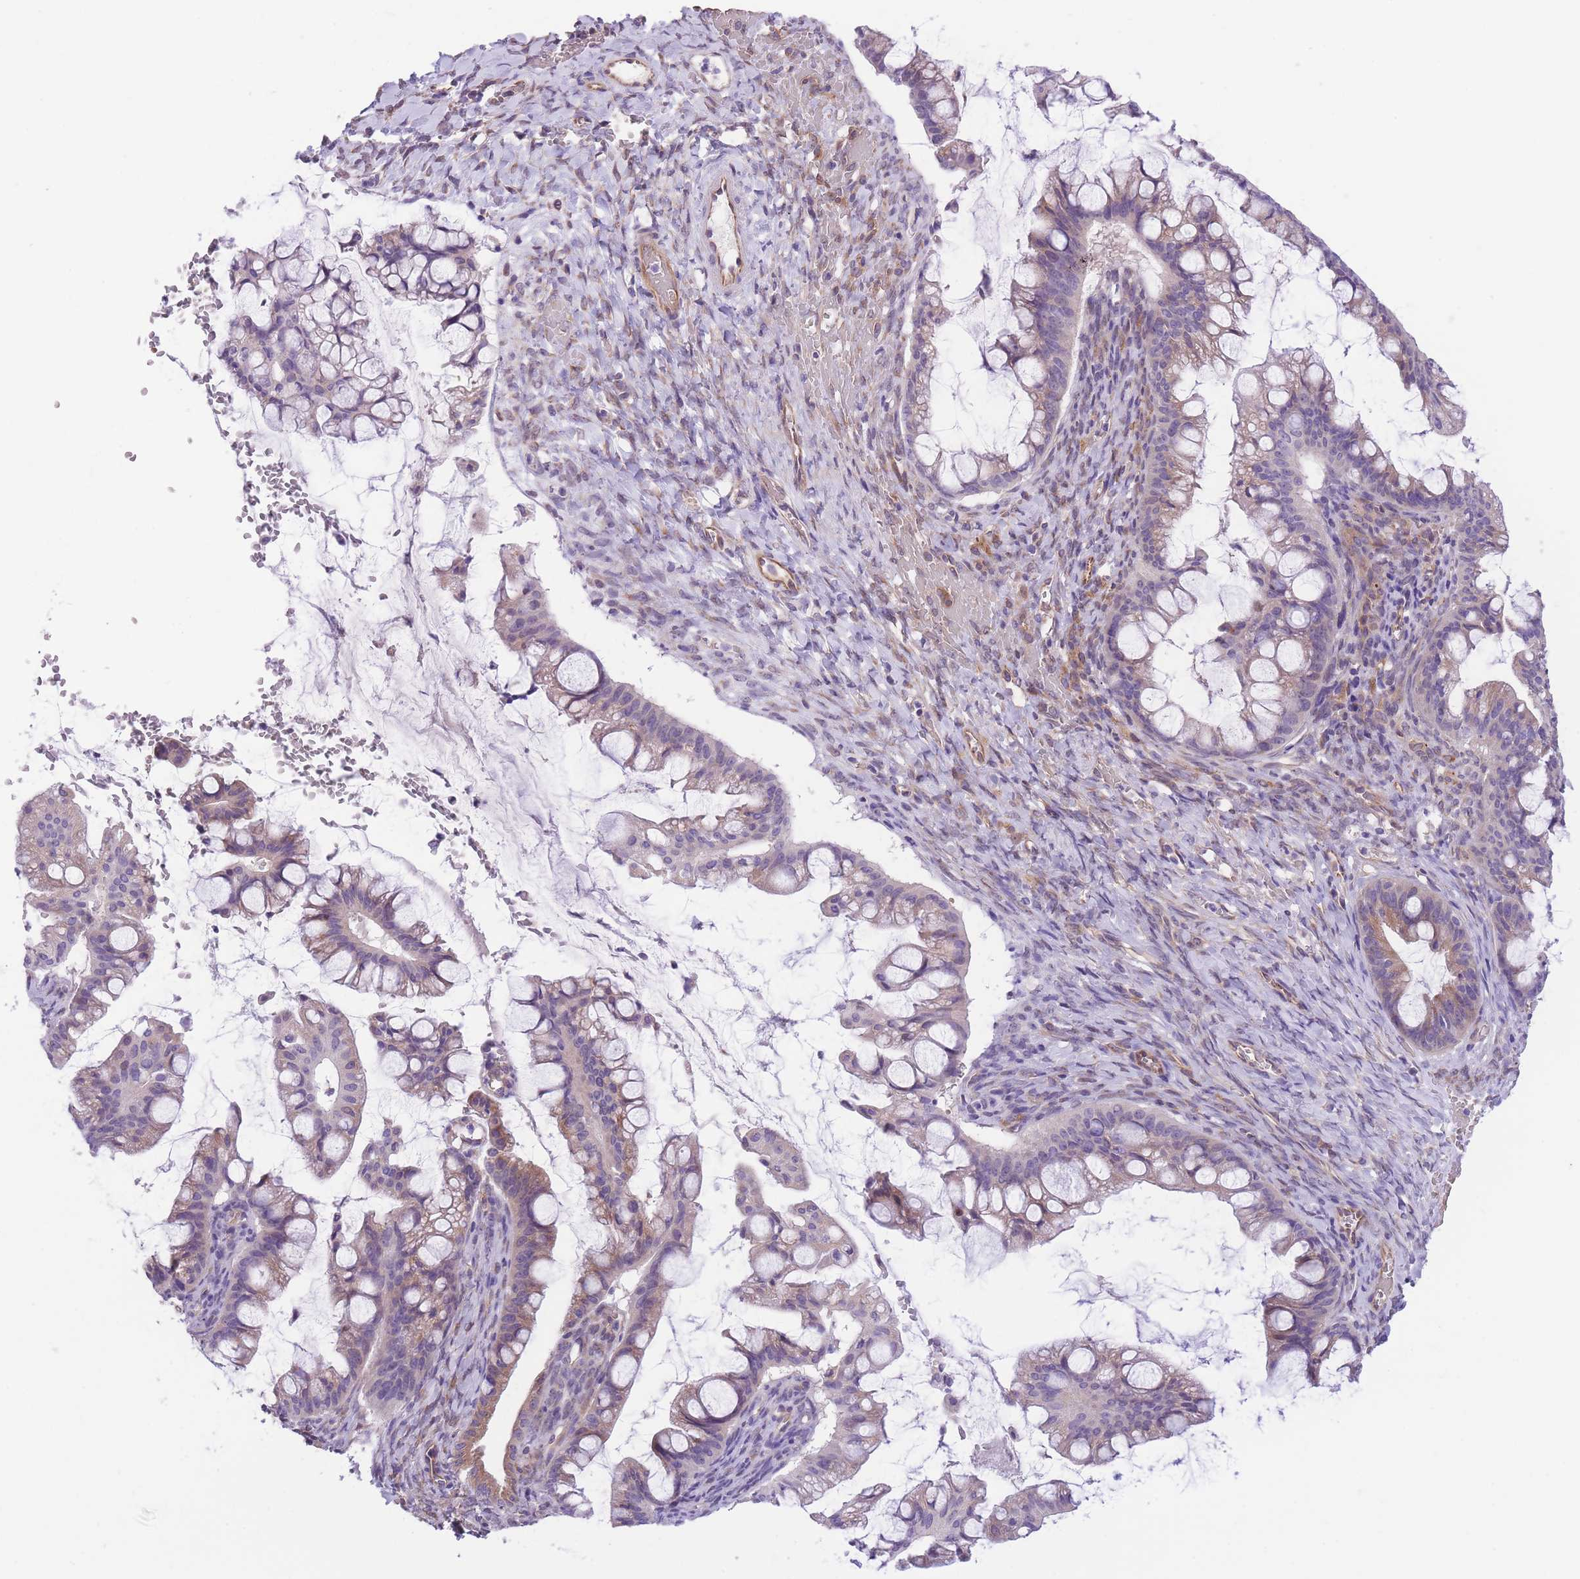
{"staining": {"intensity": "weak", "quantity": "25%-75%", "location": "cytoplasmic/membranous"}, "tissue": "ovarian cancer", "cell_type": "Tumor cells", "image_type": "cancer", "snomed": [{"axis": "morphology", "description": "Cystadenocarcinoma, mucinous, NOS"}, {"axis": "topography", "description": "Ovary"}], "caption": "The image exhibits a brown stain indicating the presence of a protein in the cytoplasmic/membranous of tumor cells in mucinous cystadenocarcinoma (ovarian). (DAB (3,3'-diaminobenzidine) IHC with brightfield microscopy, high magnification).", "gene": "WWOX", "patient": {"sex": "female", "age": 73}}